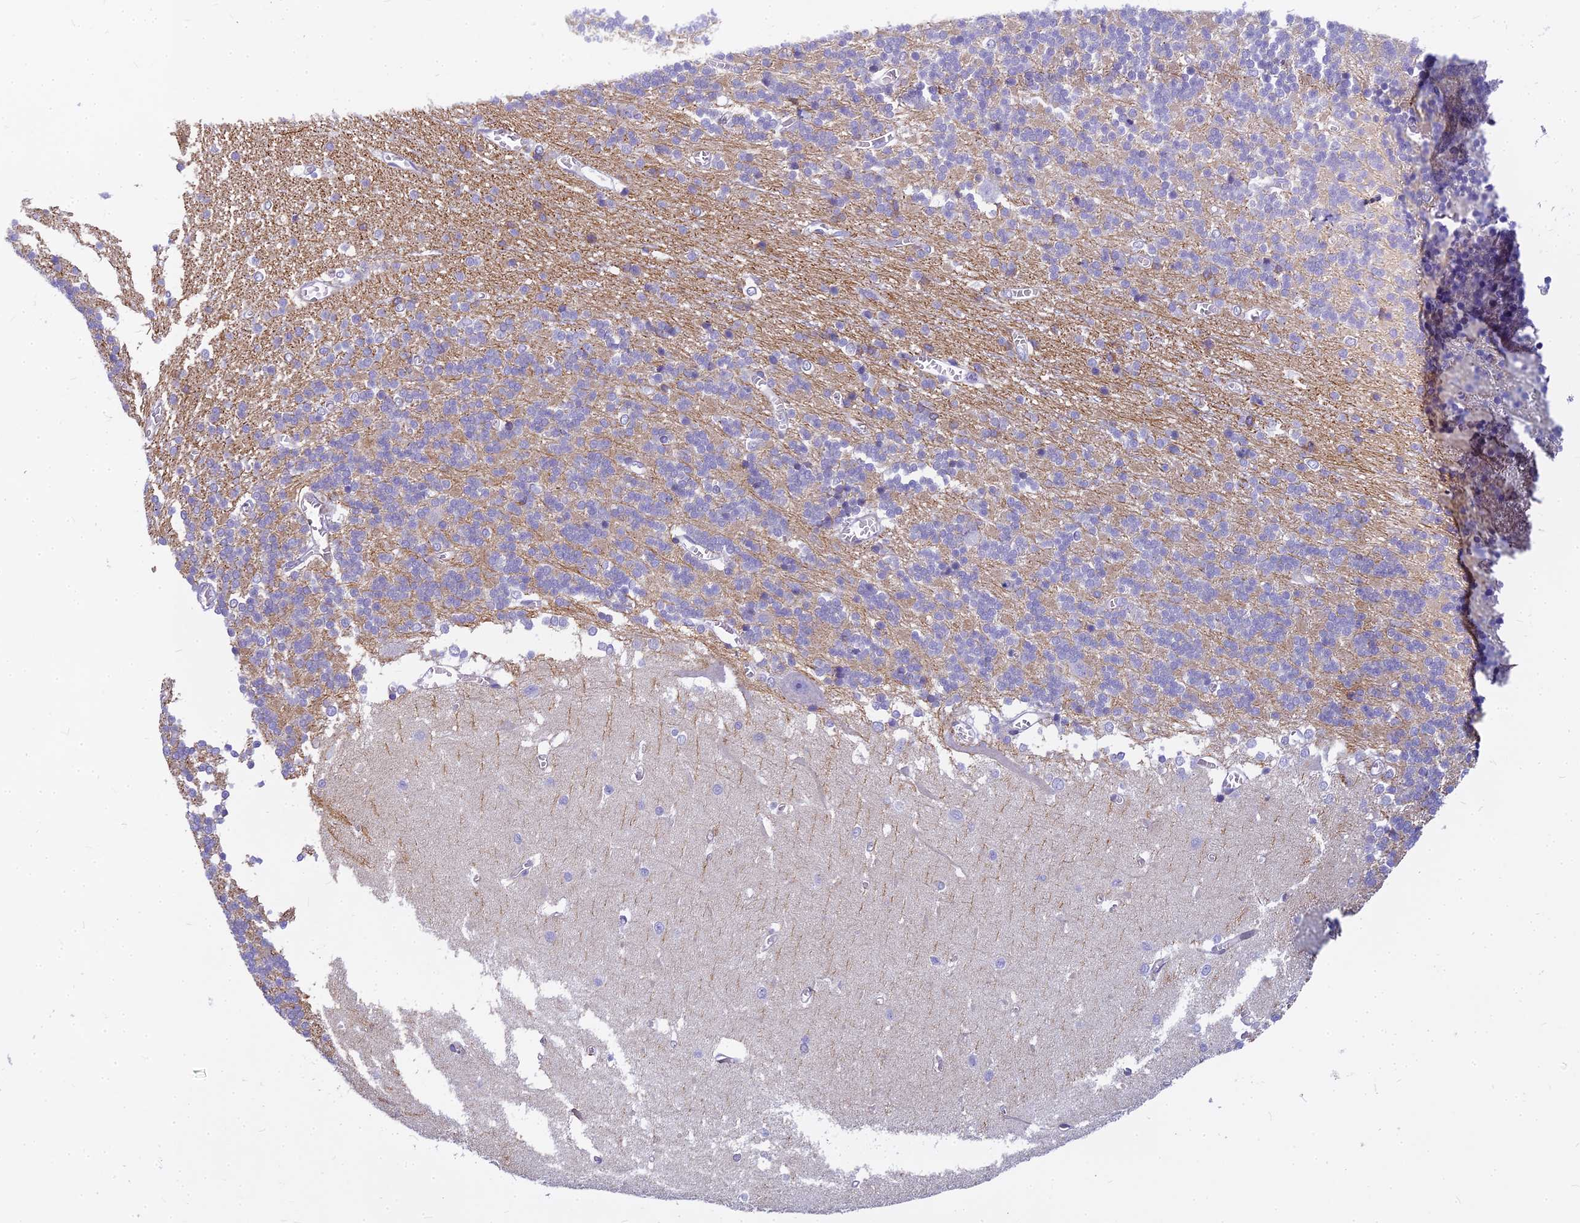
{"staining": {"intensity": "negative", "quantity": "none", "location": "none"}, "tissue": "cerebellum", "cell_type": "Cells in granular layer", "image_type": "normal", "snomed": [{"axis": "morphology", "description": "Normal tissue, NOS"}, {"axis": "topography", "description": "Cerebellum"}], "caption": "Cerebellum stained for a protein using immunohistochemistry shows no positivity cells in granular layer.", "gene": "ENSG00000265118", "patient": {"sex": "male", "age": 37}}